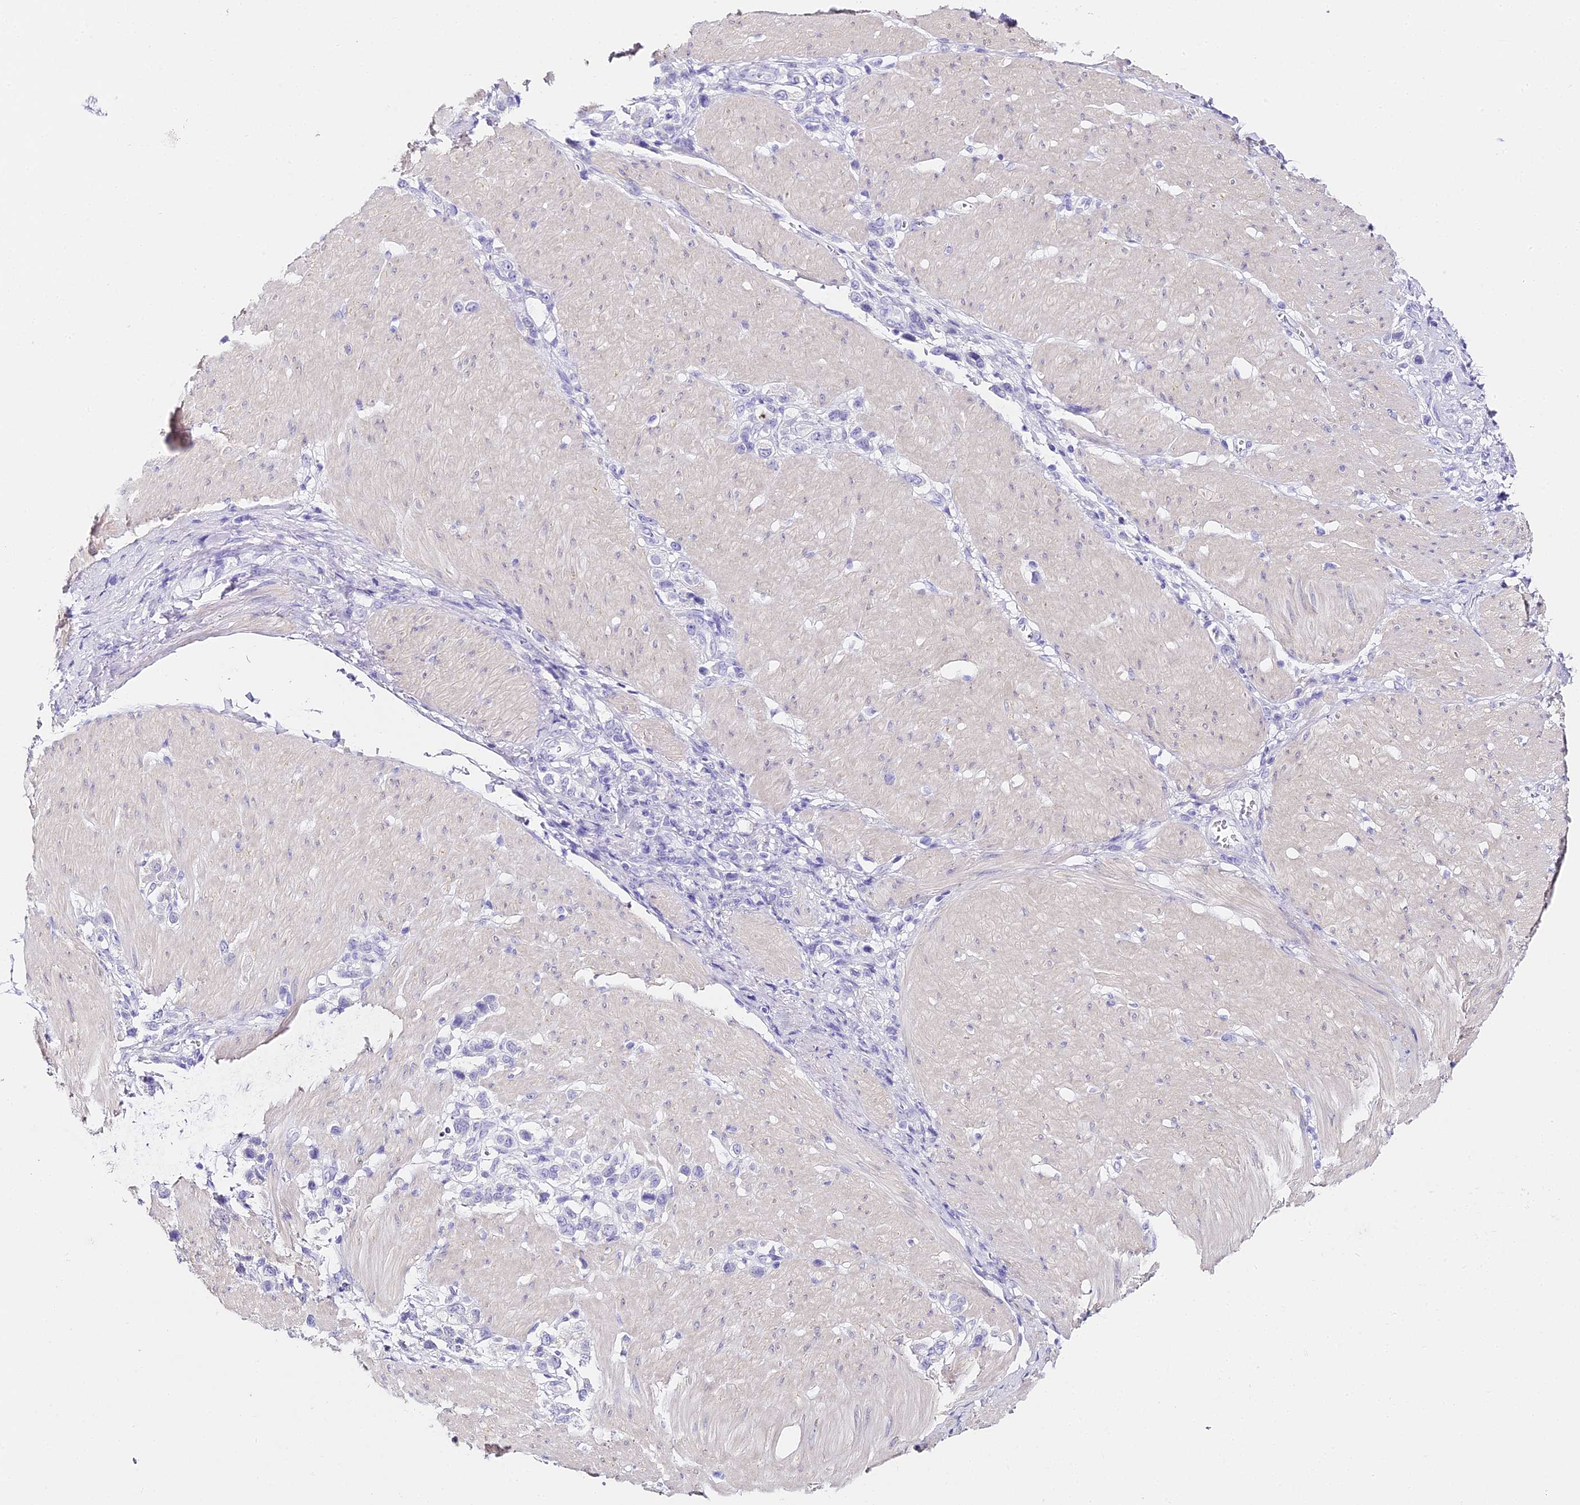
{"staining": {"intensity": "negative", "quantity": "none", "location": "none"}, "tissue": "stomach cancer", "cell_type": "Tumor cells", "image_type": "cancer", "snomed": [{"axis": "morphology", "description": "Normal tissue, NOS"}, {"axis": "morphology", "description": "Adenocarcinoma, NOS"}, {"axis": "topography", "description": "Stomach, upper"}, {"axis": "topography", "description": "Stomach"}], "caption": "This is an immunohistochemistry (IHC) photomicrograph of human stomach adenocarcinoma. There is no positivity in tumor cells.", "gene": "ABHD14A-ACY1", "patient": {"sex": "female", "age": 65}}